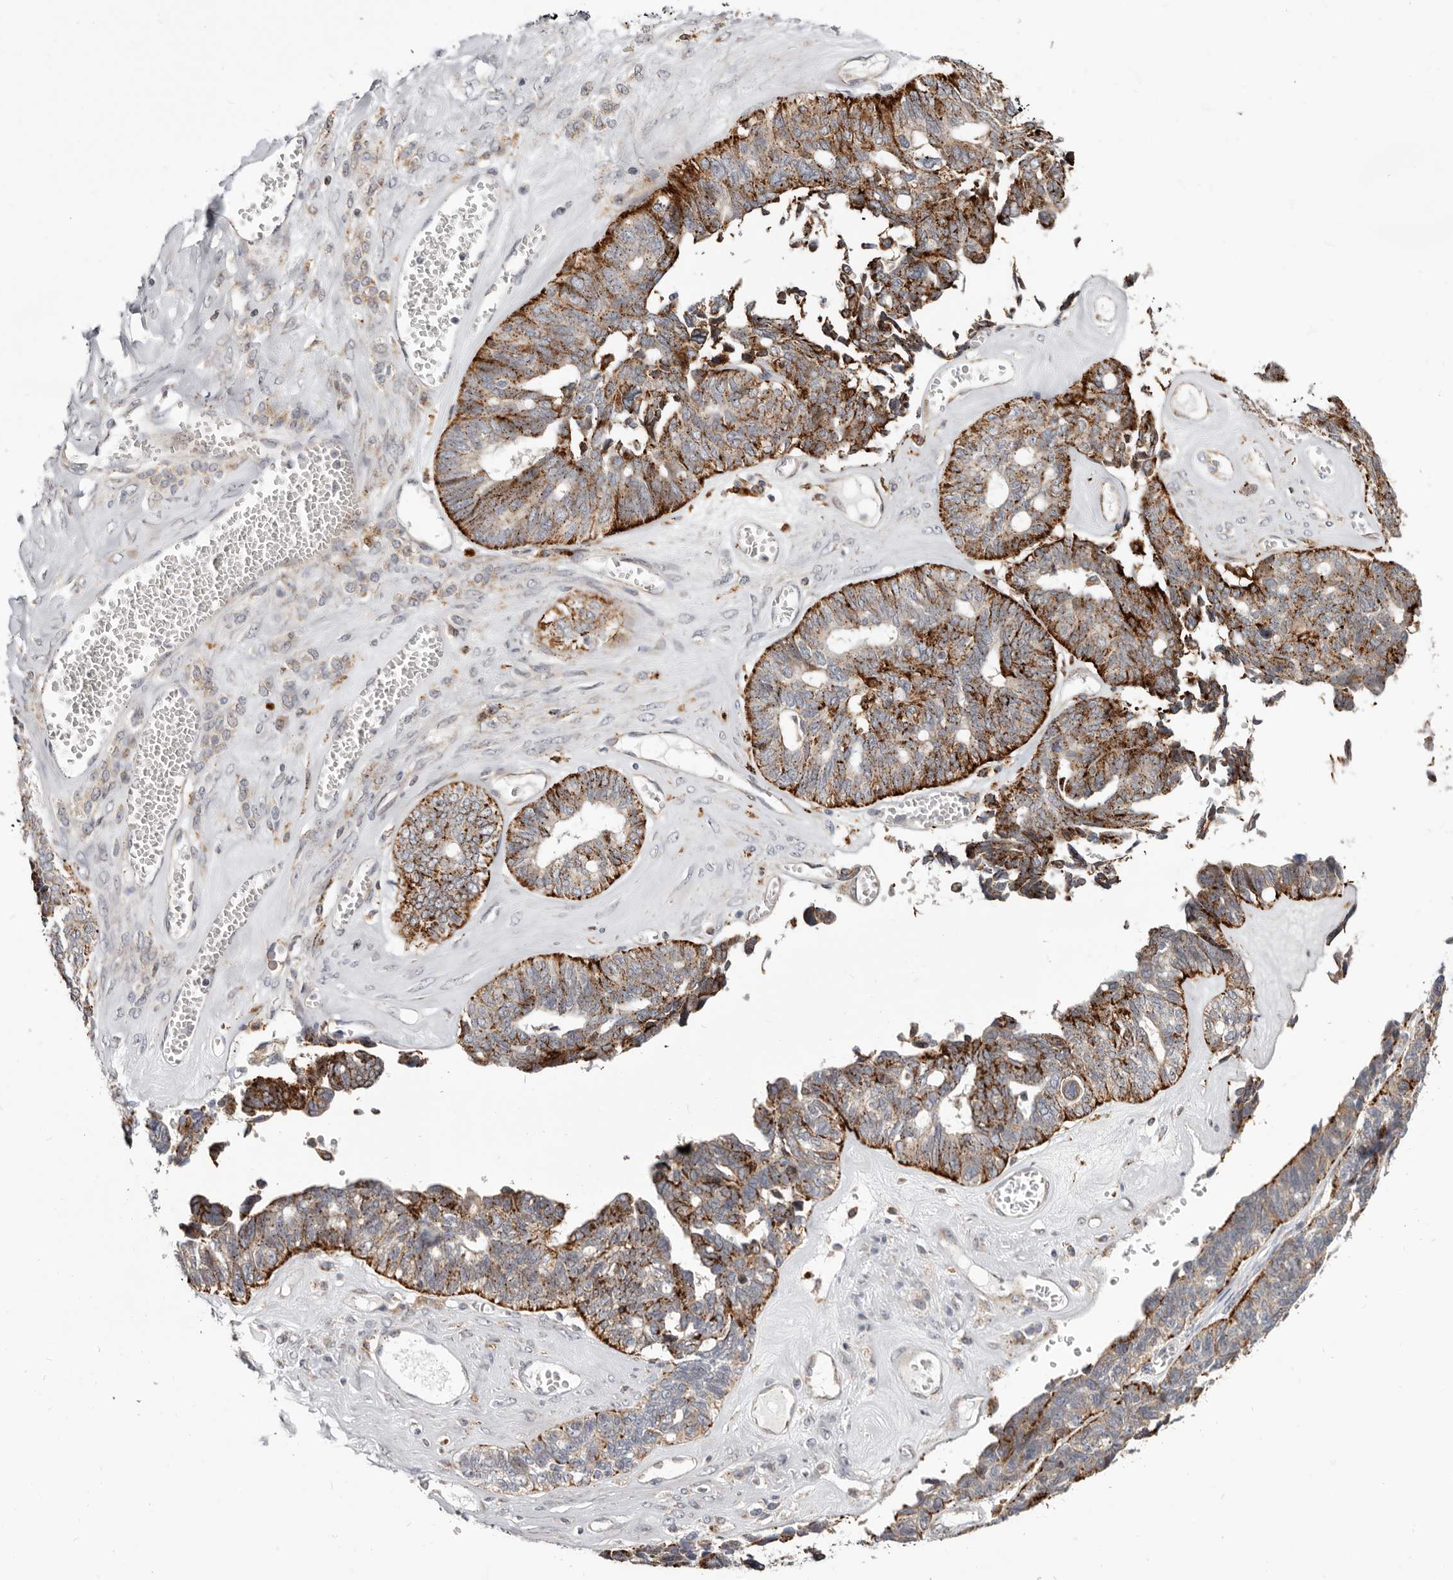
{"staining": {"intensity": "strong", "quantity": "25%-75%", "location": "cytoplasmic/membranous"}, "tissue": "ovarian cancer", "cell_type": "Tumor cells", "image_type": "cancer", "snomed": [{"axis": "morphology", "description": "Cystadenocarcinoma, serous, NOS"}, {"axis": "topography", "description": "Ovary"}], "caption": "High-power microscopy captured an immunohistochemistry (IHC) histopathology image of ovarian cancer (serous cystadenocarcinoma), revealing strong cytoplasmic/membranous positivity in approximately 25%-75% of tumor cells. (brown staining indicates protein expression, while blue staining denotes nuclei).", "gene": "TOR3A", "patient": {"sex": "female", "age": 79}}